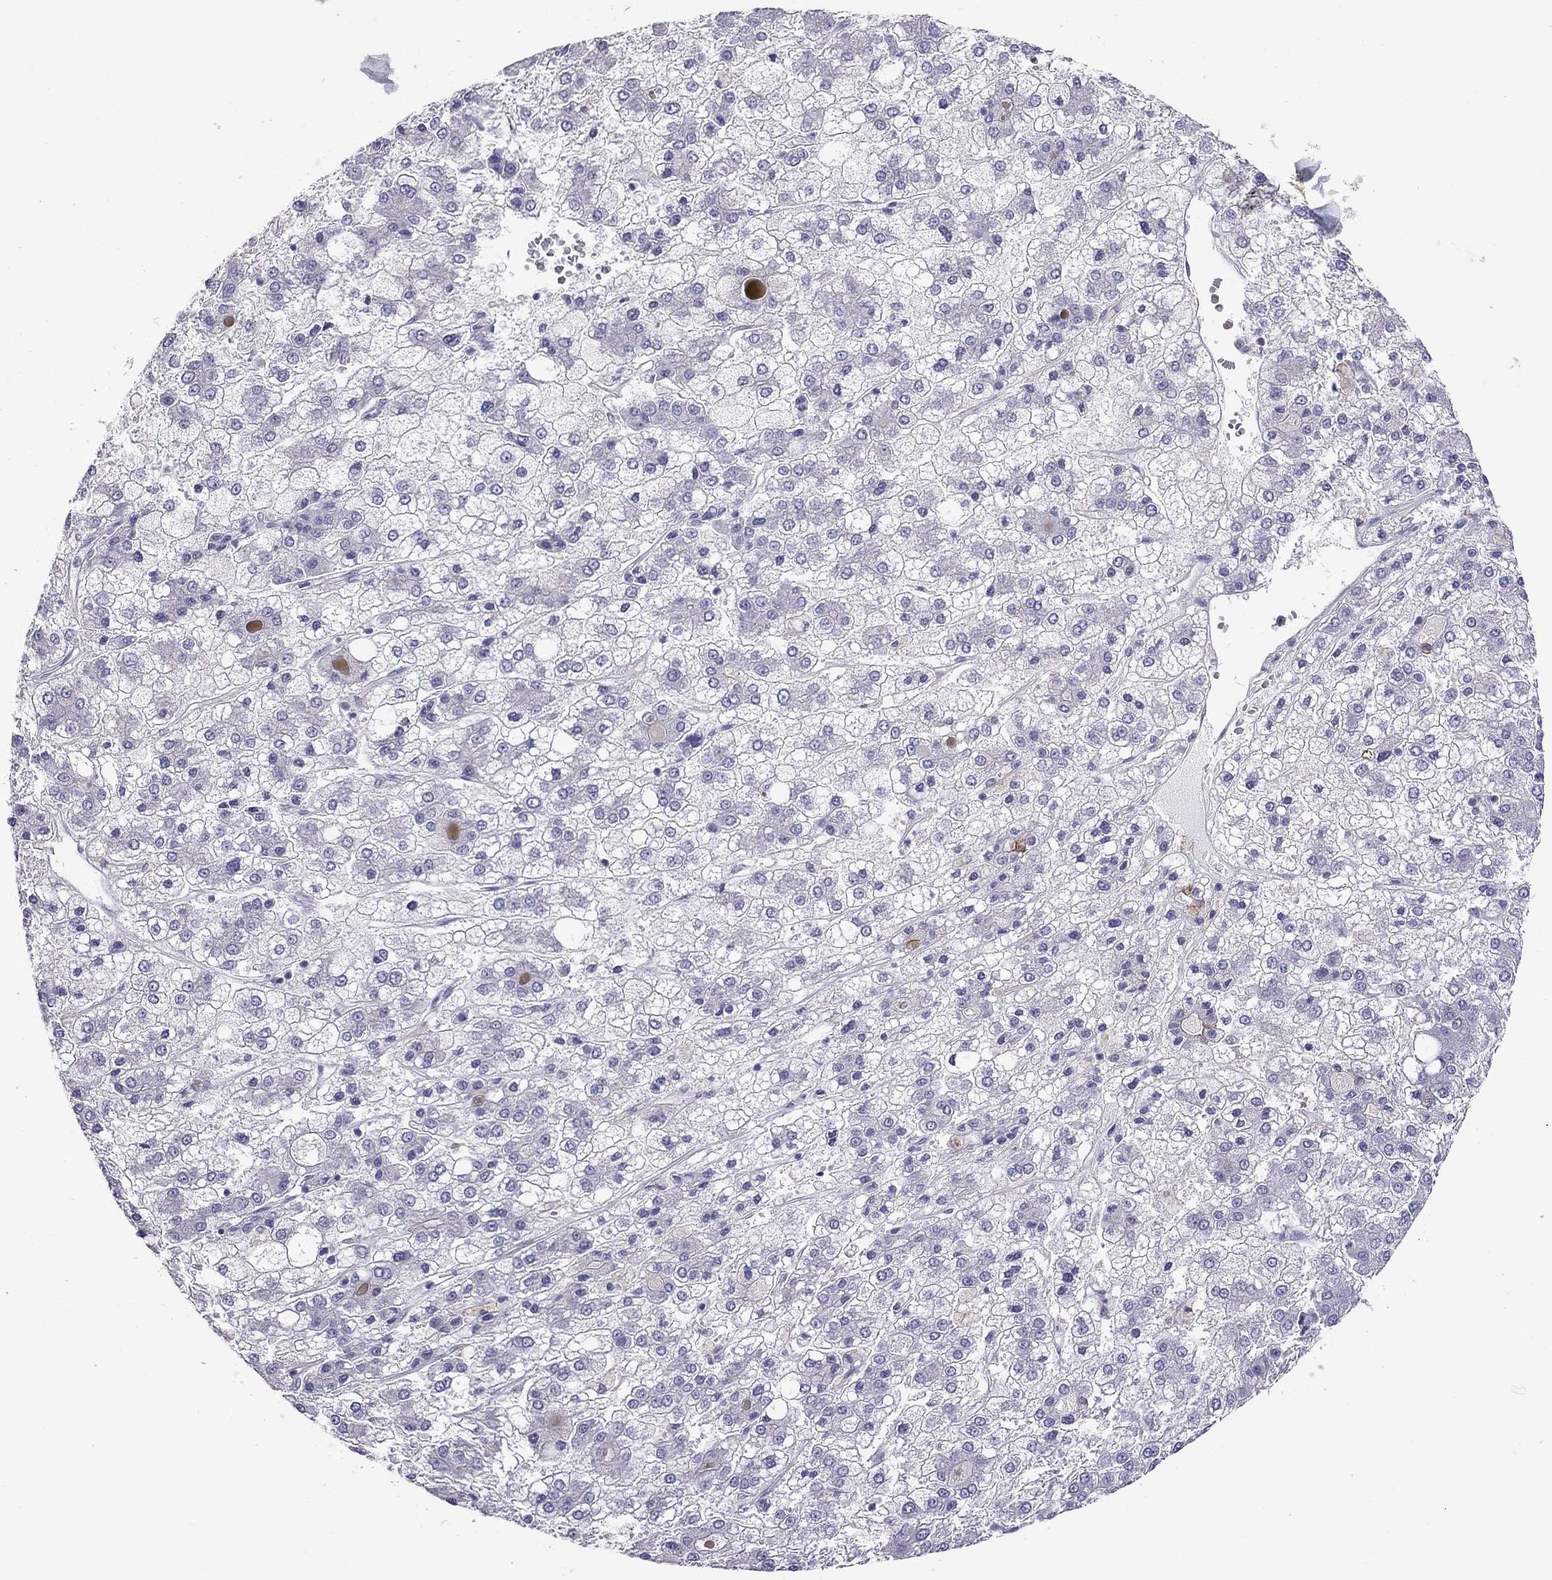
{"staining": {"intensity": "negative", "quantity": "none", "location": "none"}, "tissue": "liver cancer", "cell_type": "Tumor cells", "image_type": "cancer", "snomed": [{"axis": "morphology", "description": "Carcinoma, Hepatocellular, NOS"}, {"axis": "topography", "description": "Liver"}], "caption": "An immunohistochemistry photomicrograph of hepatocellular carcinoma (liver) is shown. There is no staining in tumor cells of hepatocellular carcinoma (liver).", "gene": "ALOX15B", "patient": {"sex": "male", "age": 73}}